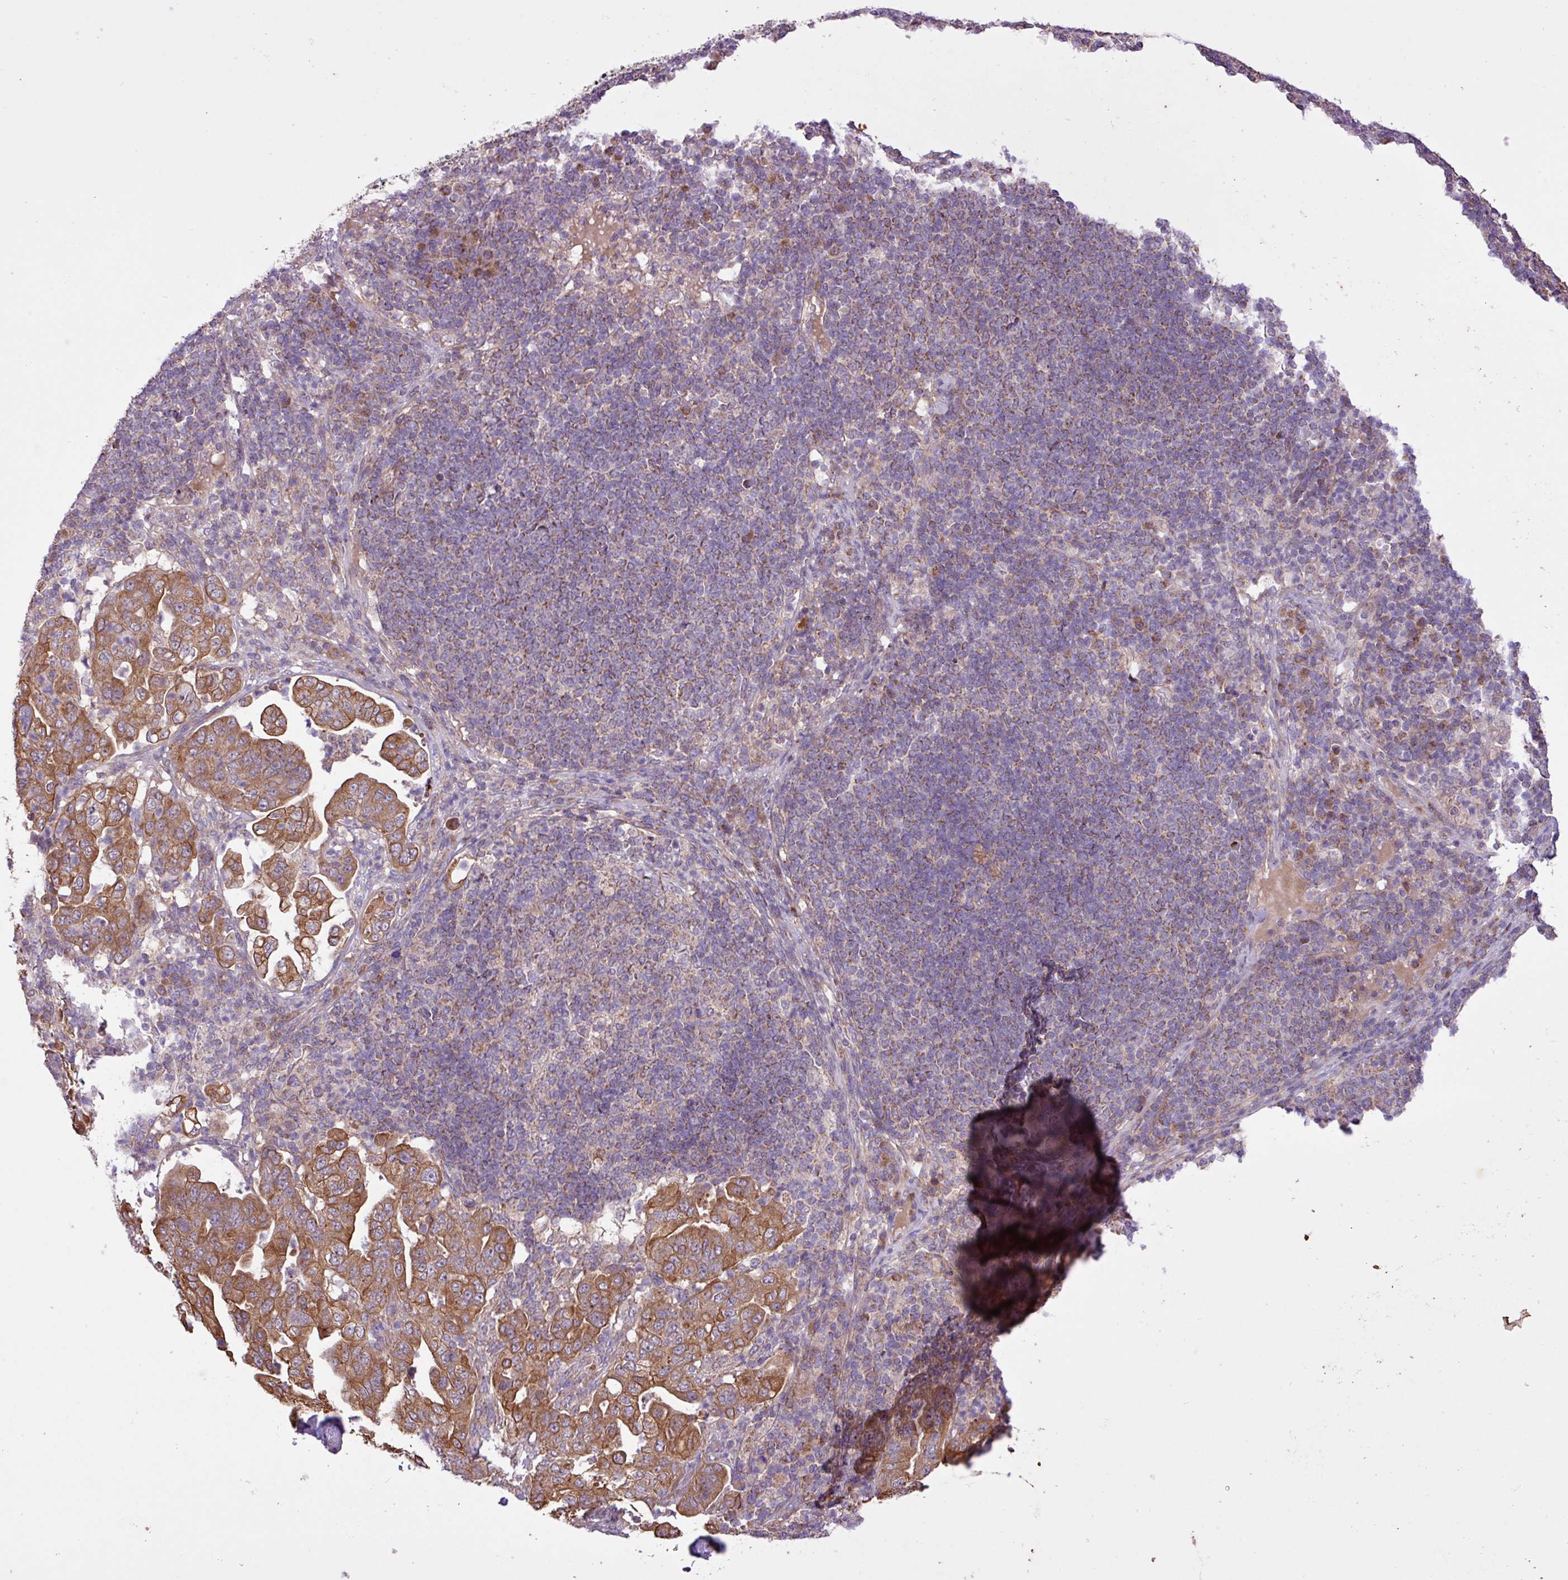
{"staining": {"intensity": "moderate", "quantity": ">75%", "location": "cytoplasmic/membranous"}, "tissue": "pancreatic cancer", "cell_type": "Tumor cells", "image_type": "cancer", "snomed": [{"axis": "morphology", "description": "Normal tissue, NOS"}, {"axis": "morphology", "description": "Adenocarcinoma, NOS"}, {"axis": "topography", "description": "Lymph node"}, {"axis": "topography", "description": "Pancreas"}], "caption": "A histopathology image showing moderate cytoplasmic/membranous staining in approximately >75% of tumor cells in pancreatic cancer, as visualized by brown immunohistochemical staining.", "gene": "TIMM10B", "patient": {"sex": "female", "age": 67}}